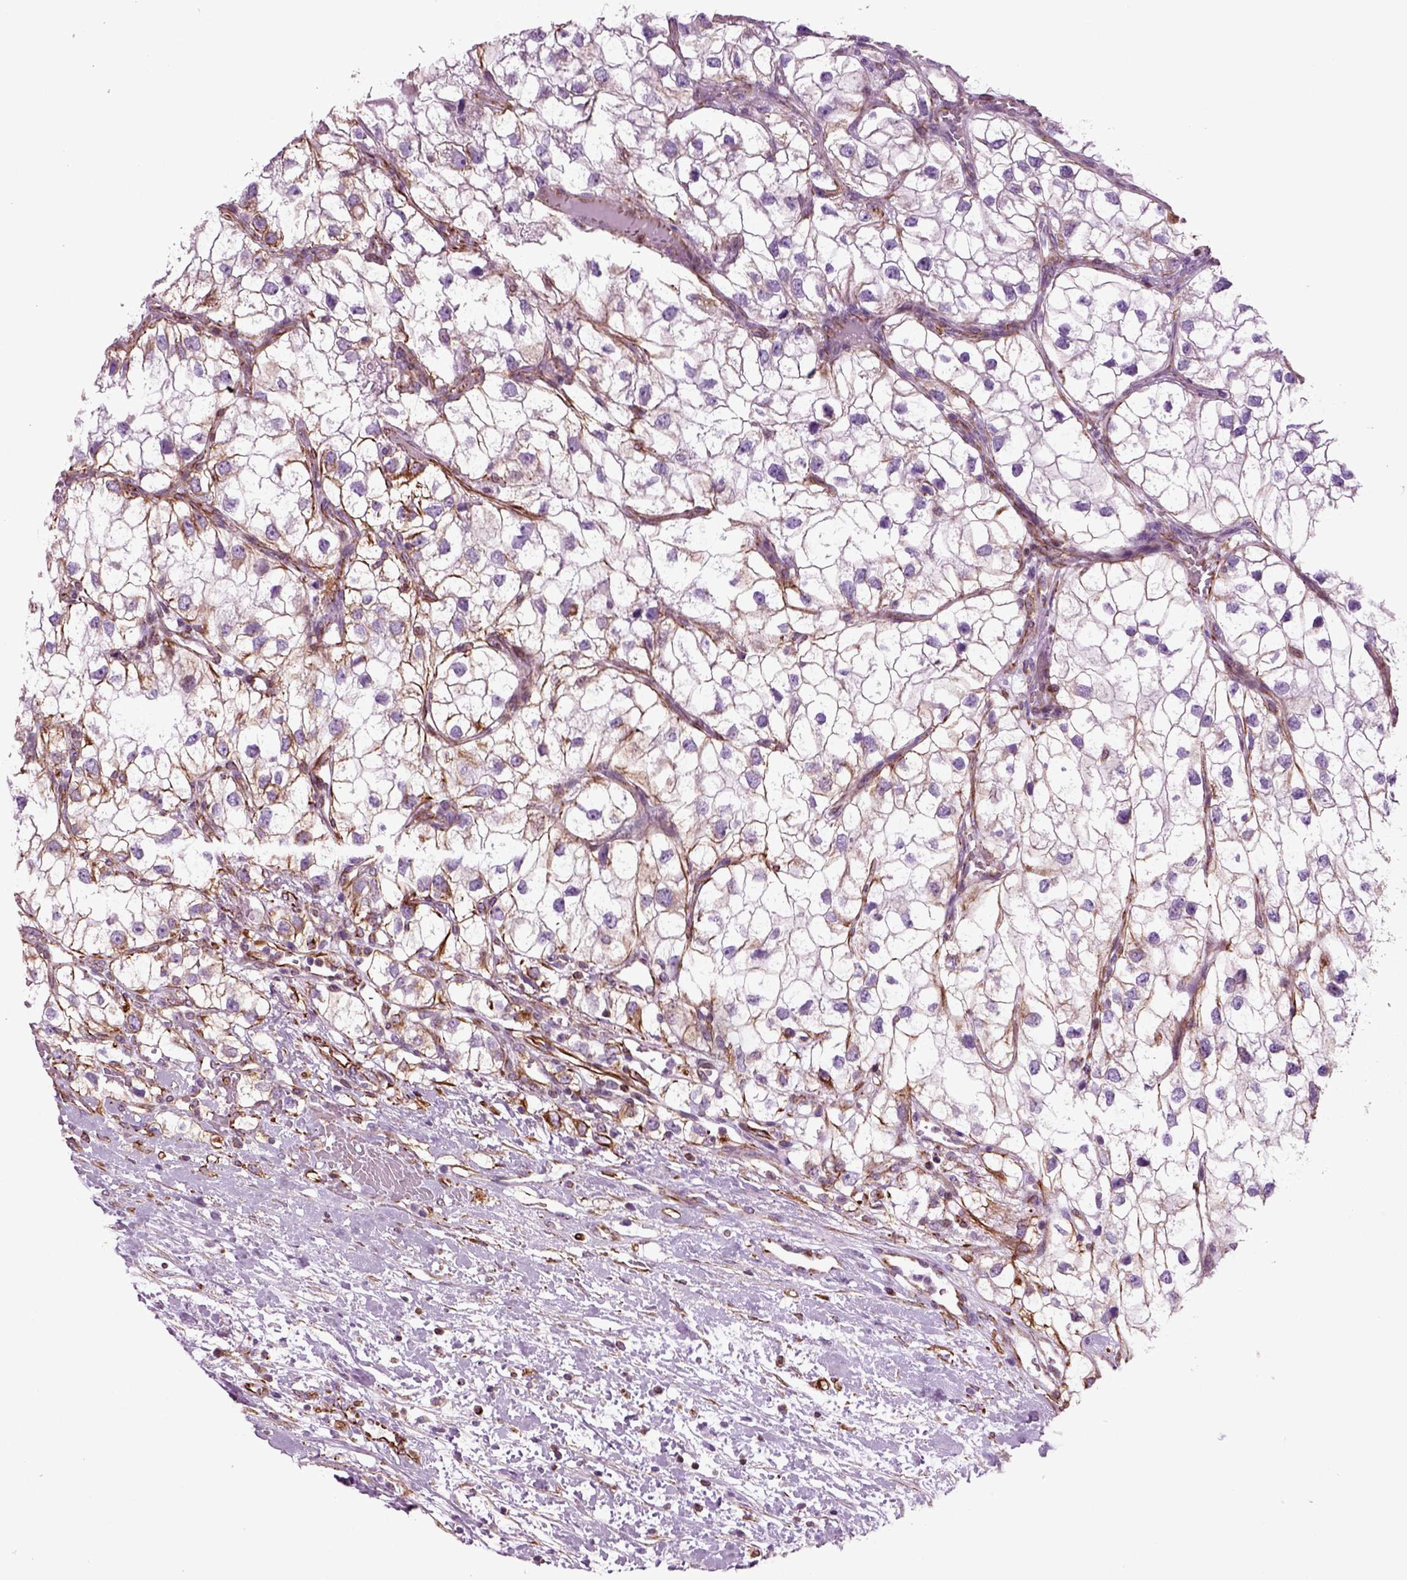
{"staining": {"intensity": "strong", "quantity": "<25%", "location": "cytoplasmic/membranous"}, "tissue": "renal cancer", "cell_type": "Tumor cells", "image_type": "cancer", "snomed": [{"axis": "morphology", "description": "Adenocarcinoma, NOS"}, {"axis": "topography", "description": "Kidney"}], "caption": "The image shows a brown stain indicating the presence of a protein in the cytoplasmic/membranous of tumor cells in renal cancer.", "gene": "ACER3", "patient": {"sex": "male", "age": 59}}